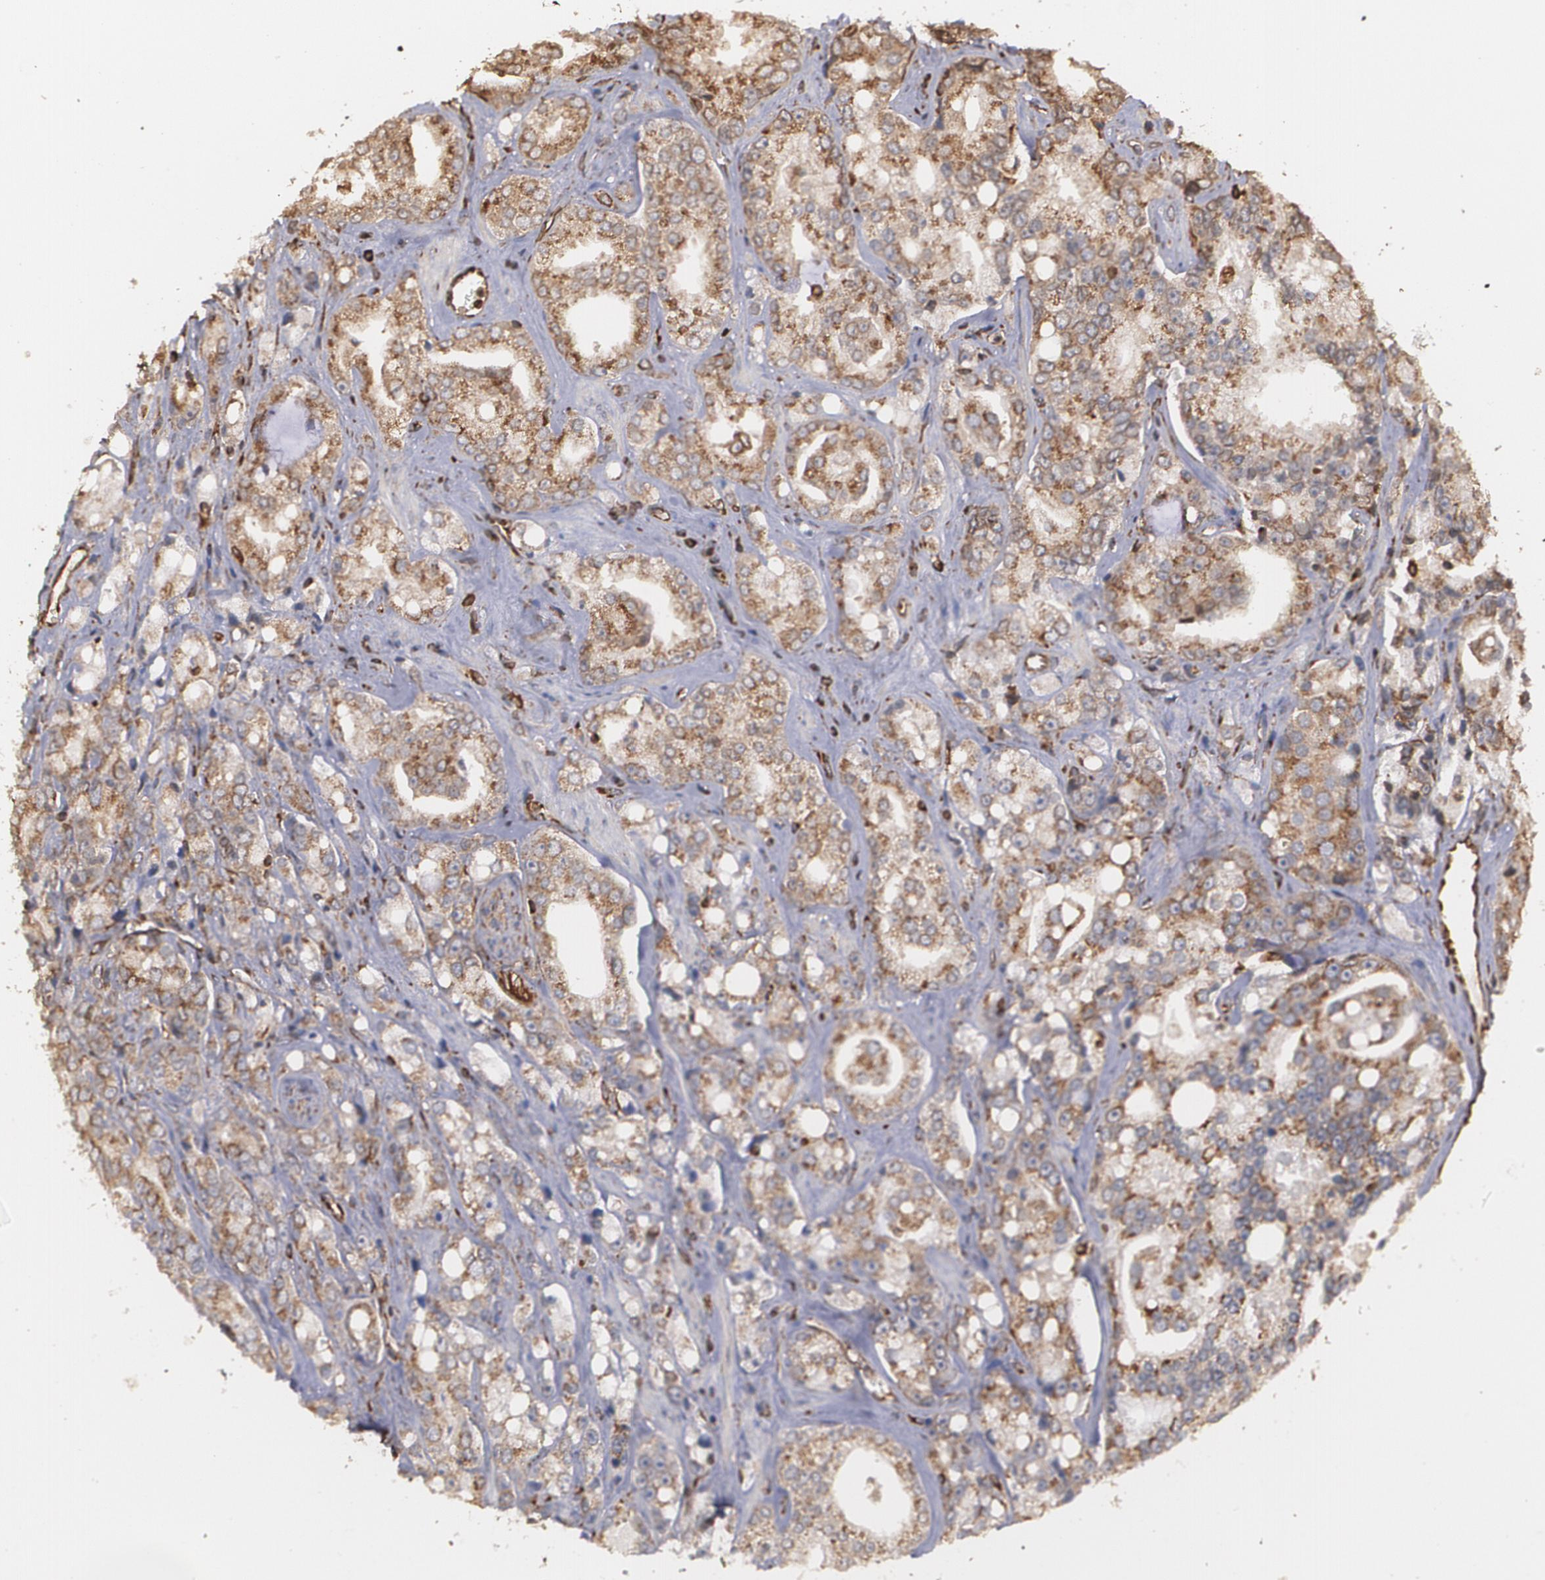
{"staining": {"intensity": "moderate", "quantity": ">75%", "location": "cytoplasmic/membranous"}, "tissue": "prostate cancer", "cell_type": "Tumor cells", "image_type": "cancer", "snomed": [{"axis": "morphology", "description": "Adenocarcinoma, High grade"}, {"axis": "topography", "description": "Prostate"}], "caption": "Human adenocarcinoma (high-grade) (prostate) stained with a brown dye exhibits moderate cytoplasmic/membranous positive staining in approximately >75% of tumor cells.", "gene": "TRIP11", "patient": {"sex": "male", "age": 67}}